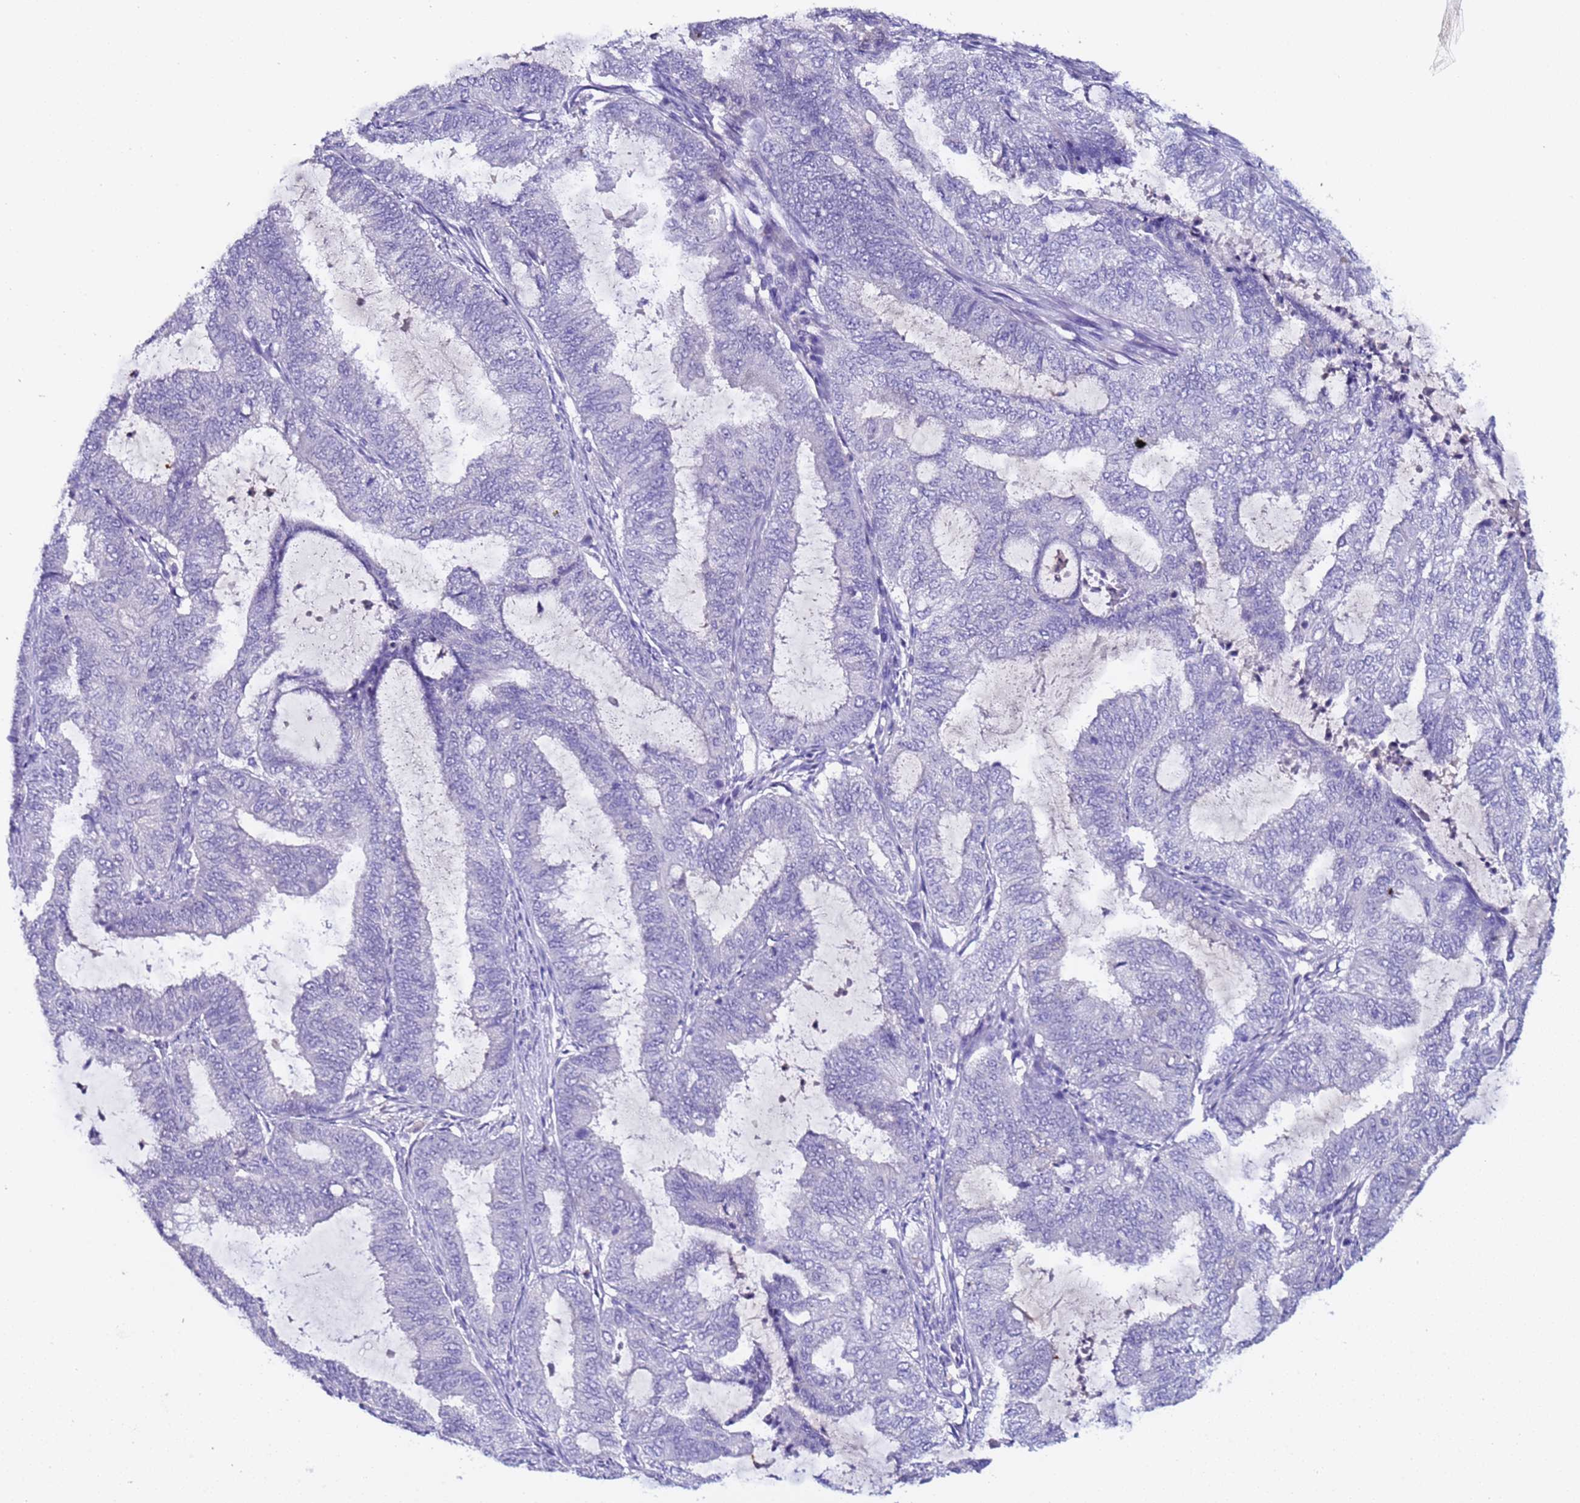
{"staining": {"intensity": "negative", "quantity": "none", "location": "none"}, "tissue": "endometrial cancer", "cell_type": "Tumor cells", "image_type": "cancer", "snomed": [{"axis": "morphology", "description": "Adenocarcinoma, NOS"}, {"axis": "topography", "description": "Endometrium"}], "caption": "Immunohistochemistry of human endometrial cancer displays no staining in tumor cells. (DAB IHC with hematoxylin counter stain).", "gene": "ZNF248", "patient": {"sex": "female", "age": 51}}